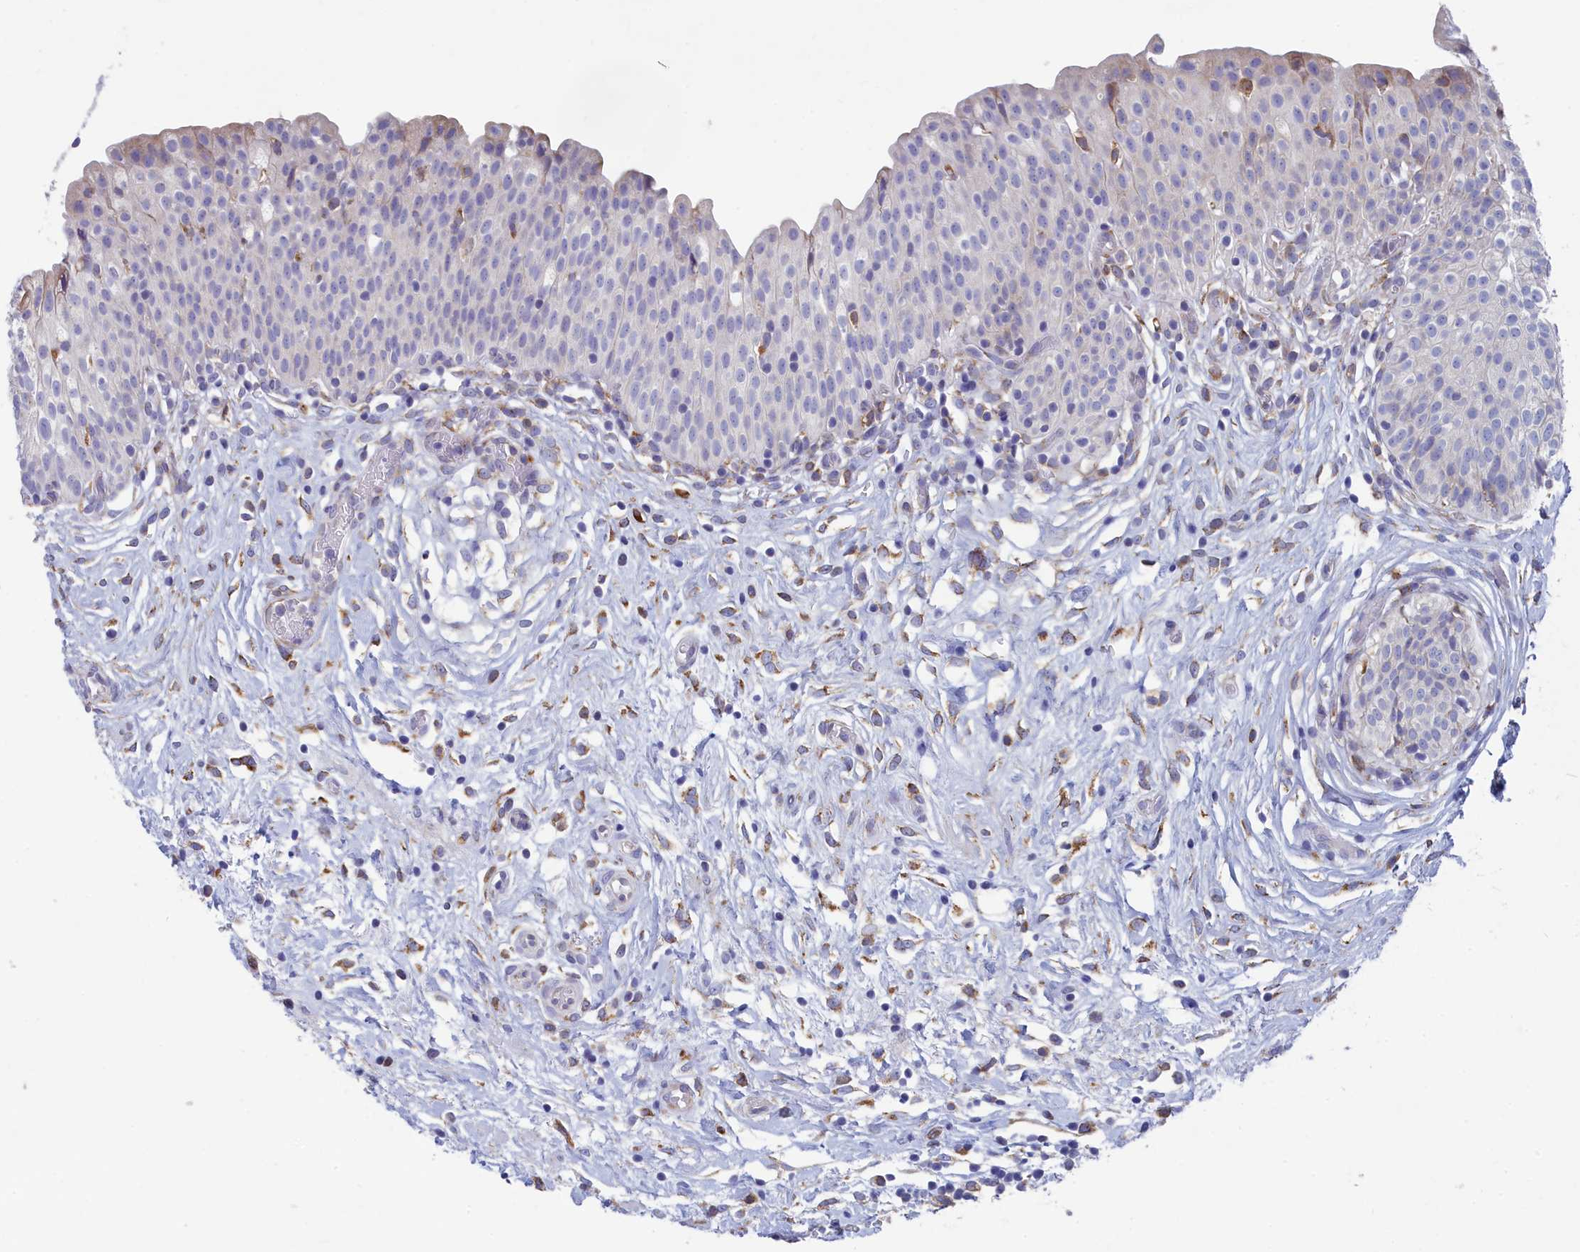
{"staining": {"intensity": "negative", "quantity": "none", "location": "none"}, "tissue": "urinary bladder", "cell_type": "Urothelial cells", "image_type": "normal", "snomed": [{"axis": "morphology", "description": "Normal tissue, NOS"}, {"axis": "topography", "description": "Urinary bladder"}], "caption": "Urothelial cells show no significant expression in unremarkable urinary bladder.", "gene": "WDR35", "patient": {"sex": "male", "age": 55}}